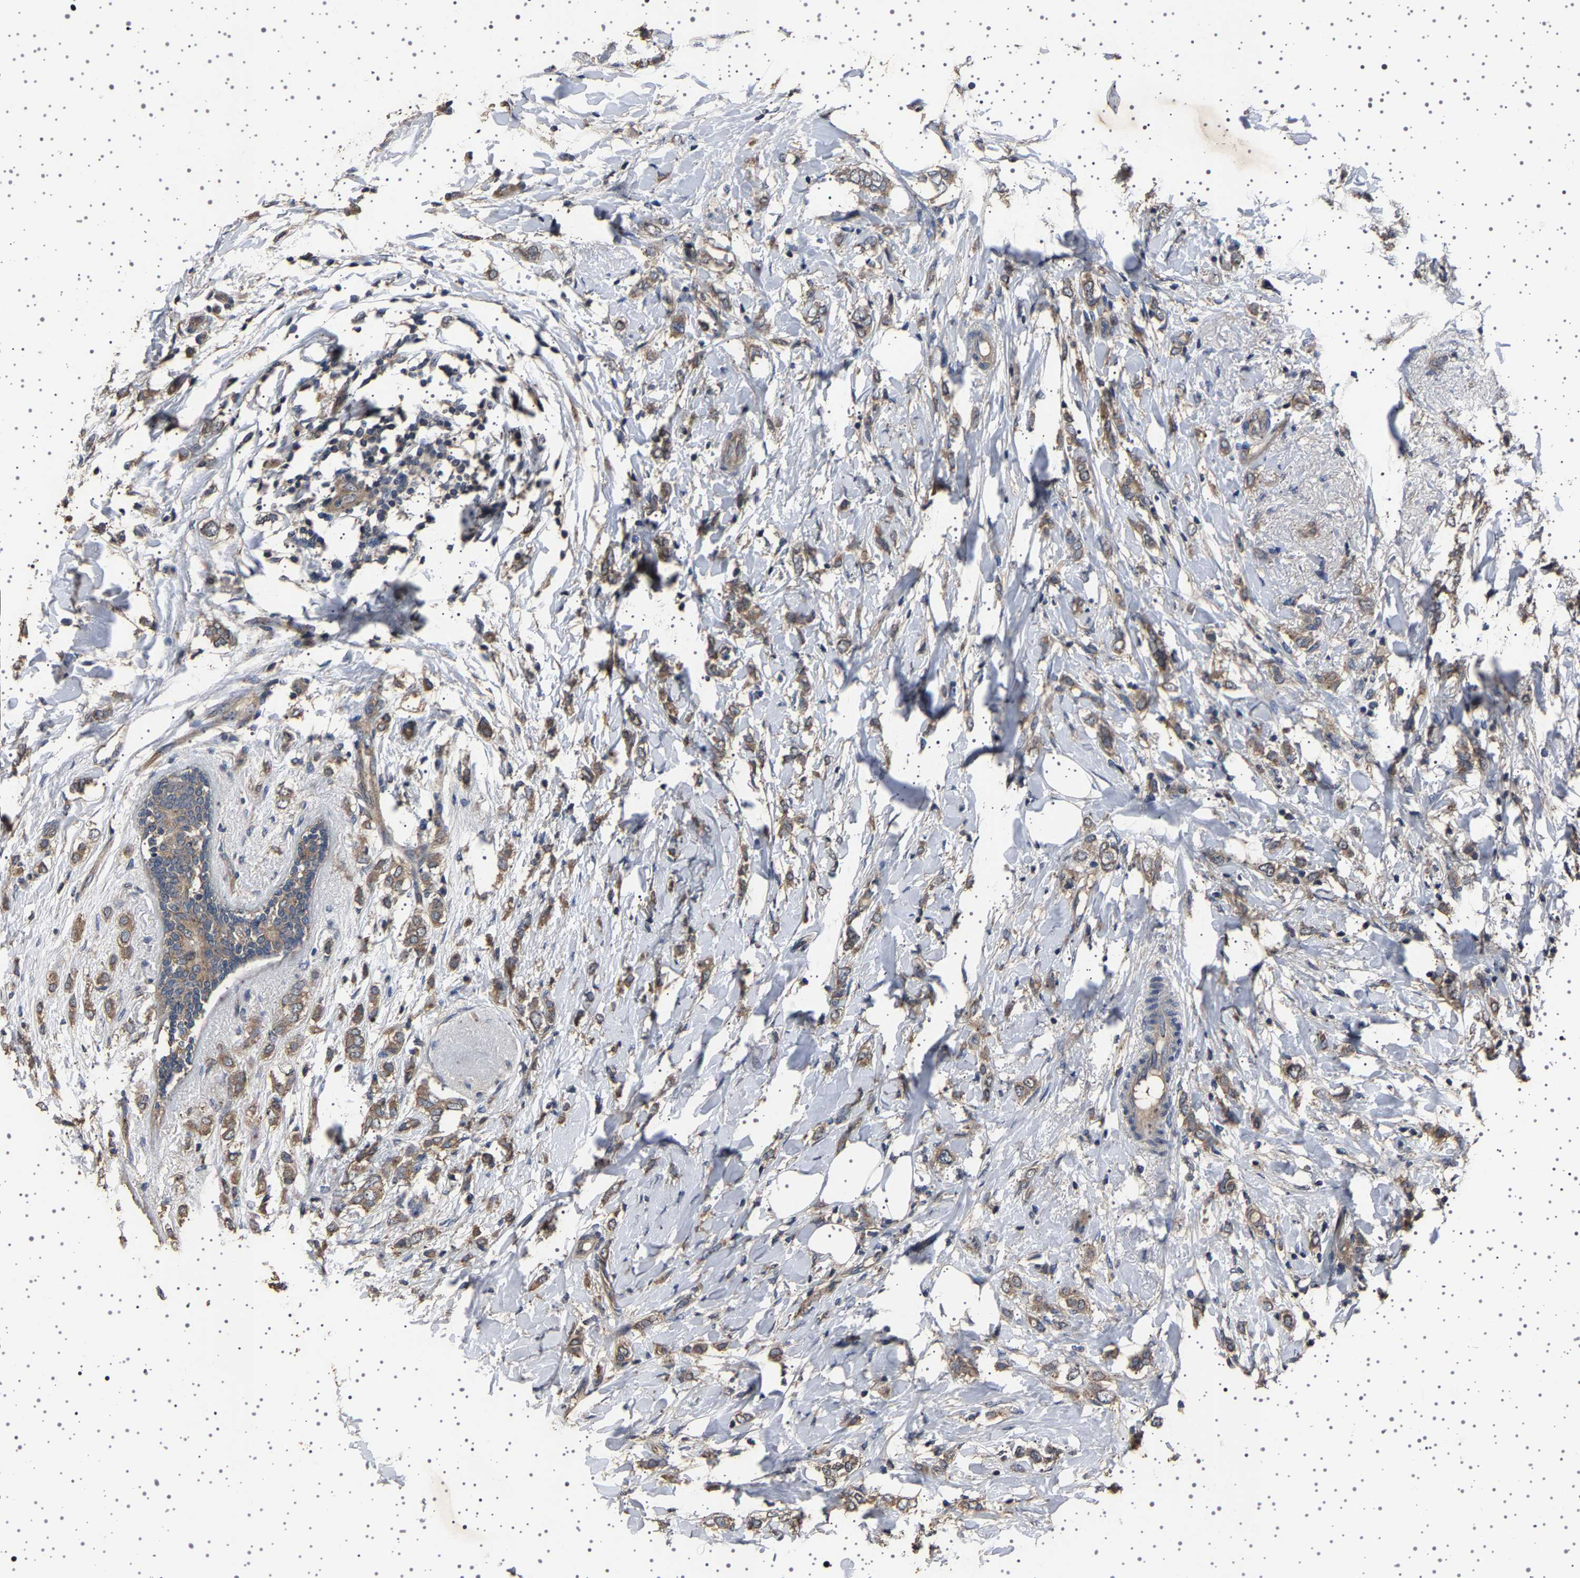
{"staining": {"intensity": "moderate", "quantity": ">75%", "location": "cytoplasmic/membranous"}, "tissue": "breast cancer", "cell_type": "Tumor cells", "image_type": "cancer", "snomed": [{"axis": "morphology", "description": "Normal tissue, NOS"}, {"axis": "morphology", "description": "Lobular carcinoma"}, {"axis": "topography", "description": "Breast"}], "caption": "Immunohistochemistry (IHC) histopathology image of breast lobular carcinoma stained for a protein (brown), which displays medium levels of moderate cytoplasmic/membranous expression in about >75% of tumor cells.", "gene": "NCKAP1", "patient": {"sex": "female", "age": 47}}